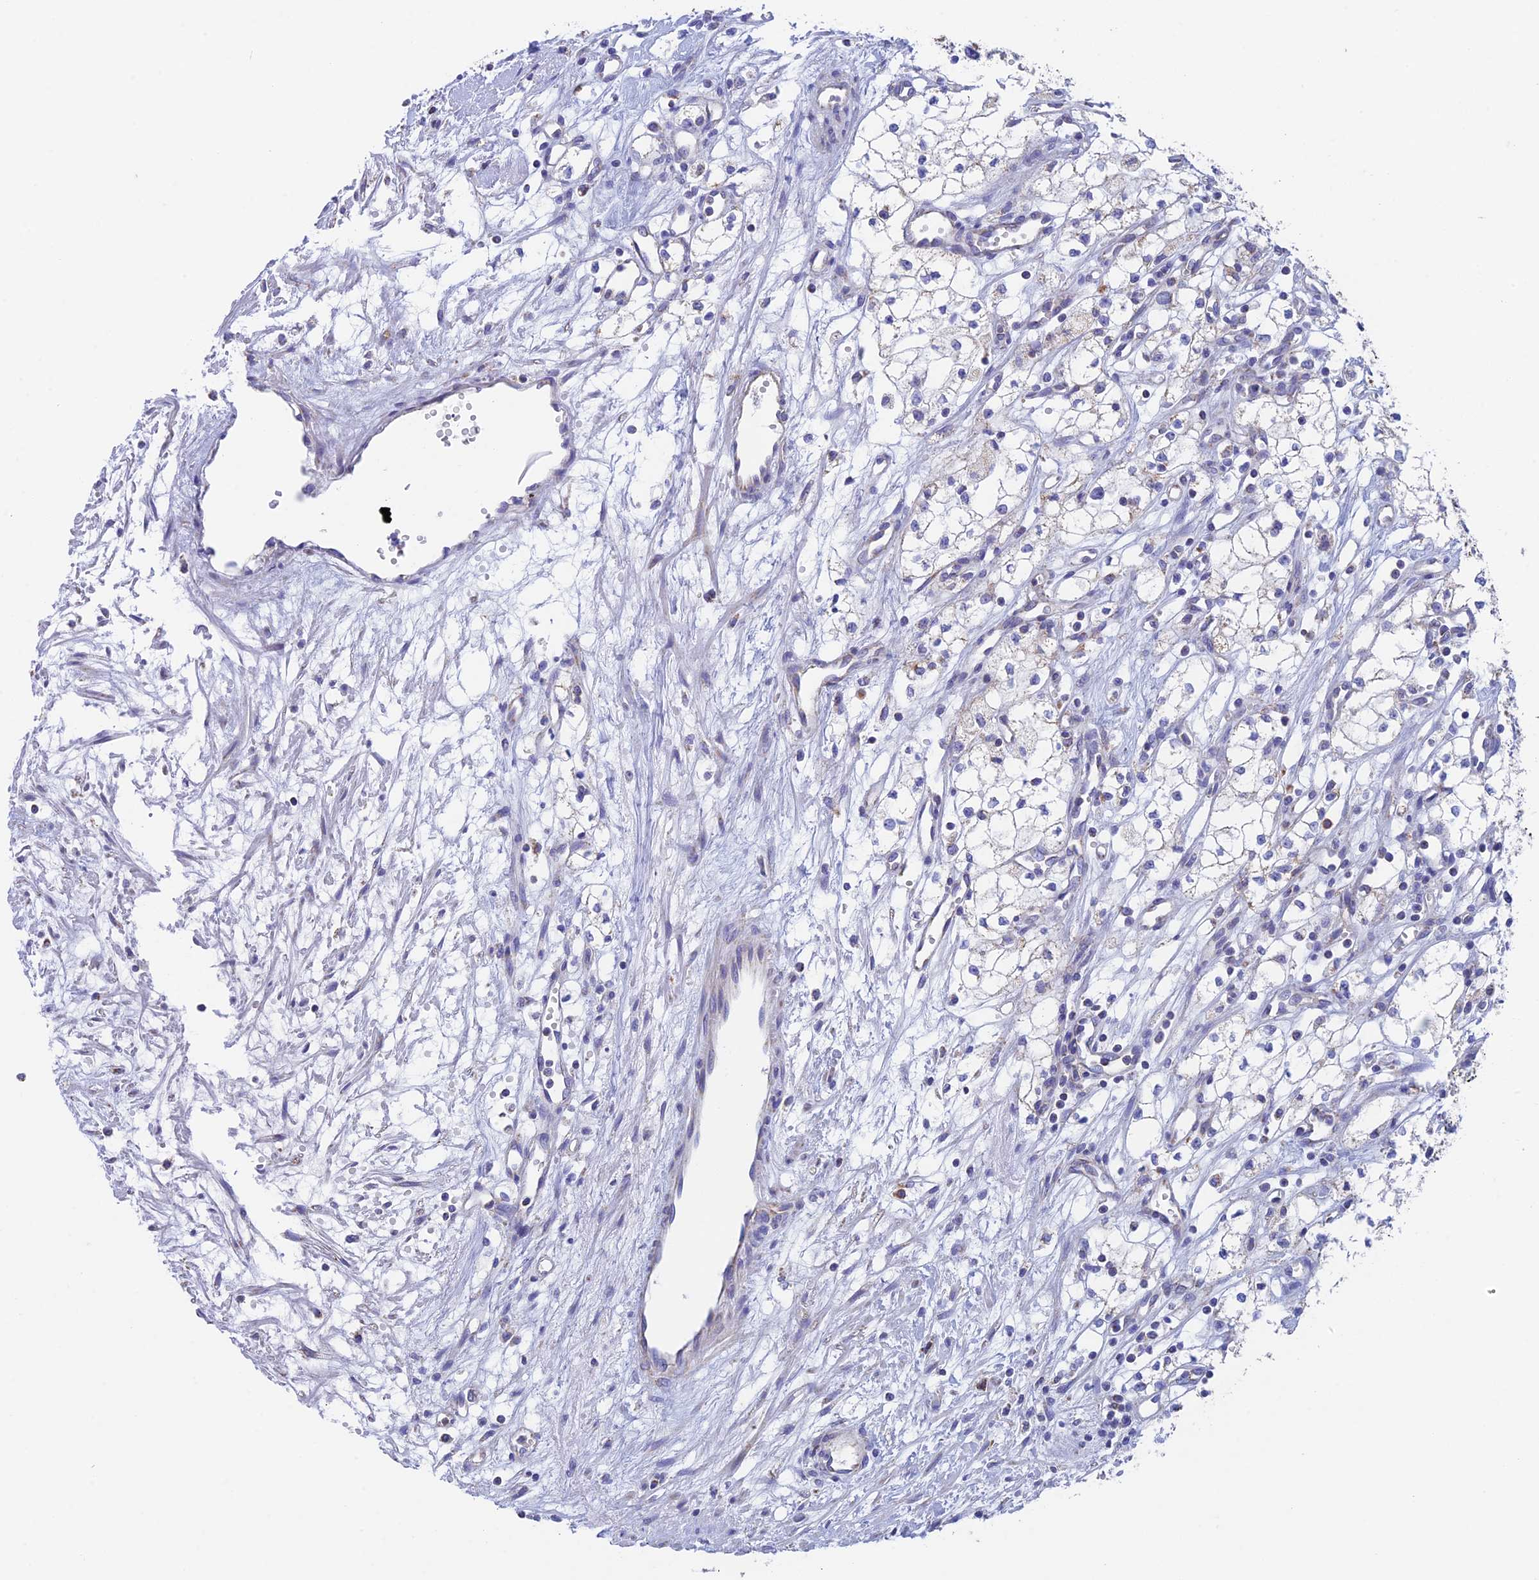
{"staining": {"intensity": "negative", "quantity": "none", "location": "none"}, "tissue": "renal cancer", "cell_type": "Tumor cells", "image_type": "cancer", "snomed": [{"axis": "morphology", "description": "Adenocarcinoma, NOS"}, {"axis": "topography", "description": "Kidney"}], "caption": "Renal cancer (adenocarcinoma) was stained to show a protein in brown. There is no significant staining in tumor cells.", "gene": "ZNF181", "patient": {"sex": "male", "age": 59}}